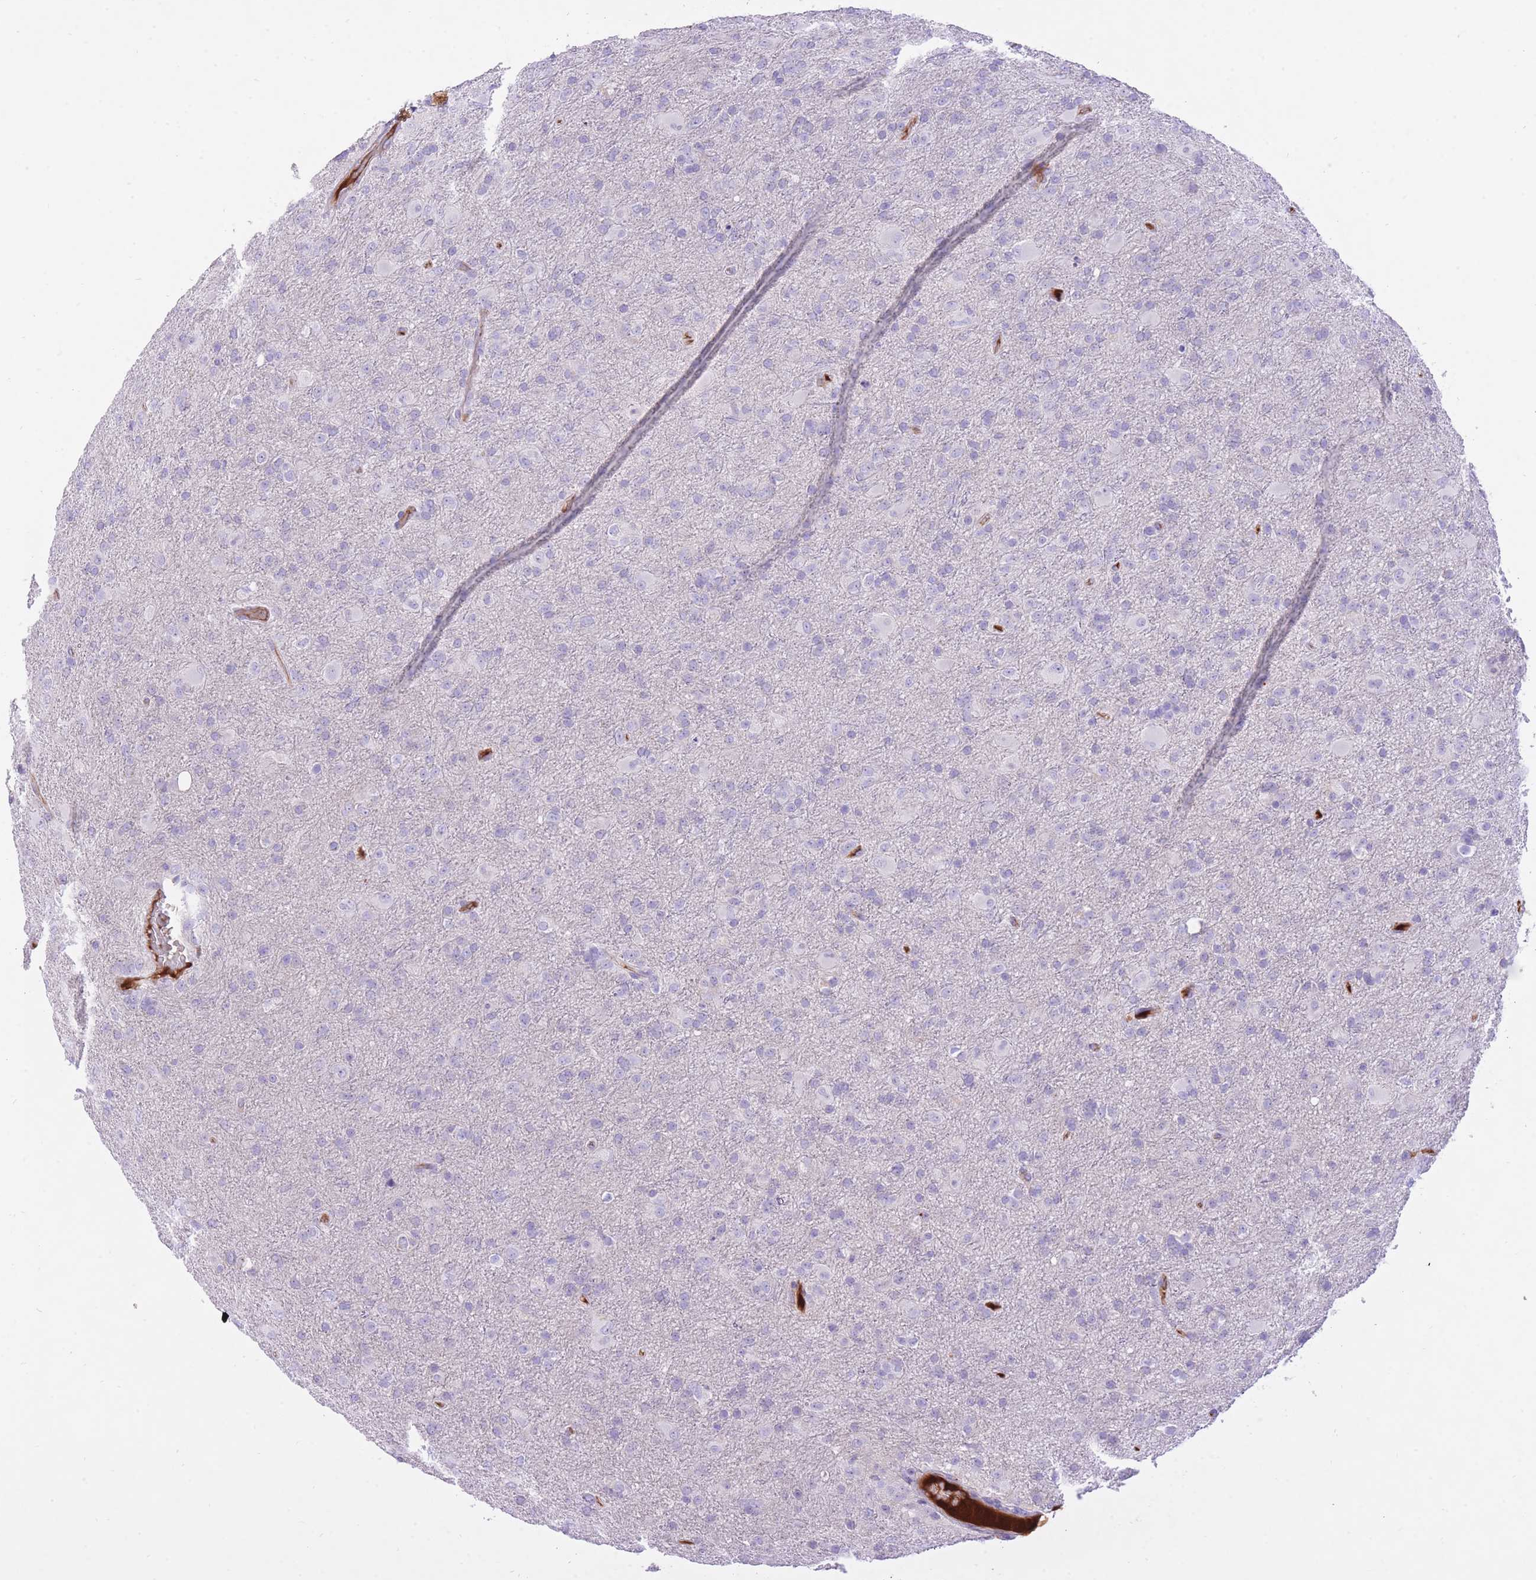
{"staining": {"intensity": "negative", "quantity": "none", "location": "none"}, "tissue": "glioma", "cell_type": "Tumor cells", "image_type": "cancer", "snomed": [{"axis": "morphology", "description": "Glioma, malignant, Low grade"}, {"axis": "topography", "description": "Brain"}], "caption": "Tumor cells show no significant protein positivity in malignant glioma (low-grade).", "gene": "HRG", "patient": {"sex": "male", "age": 65}}